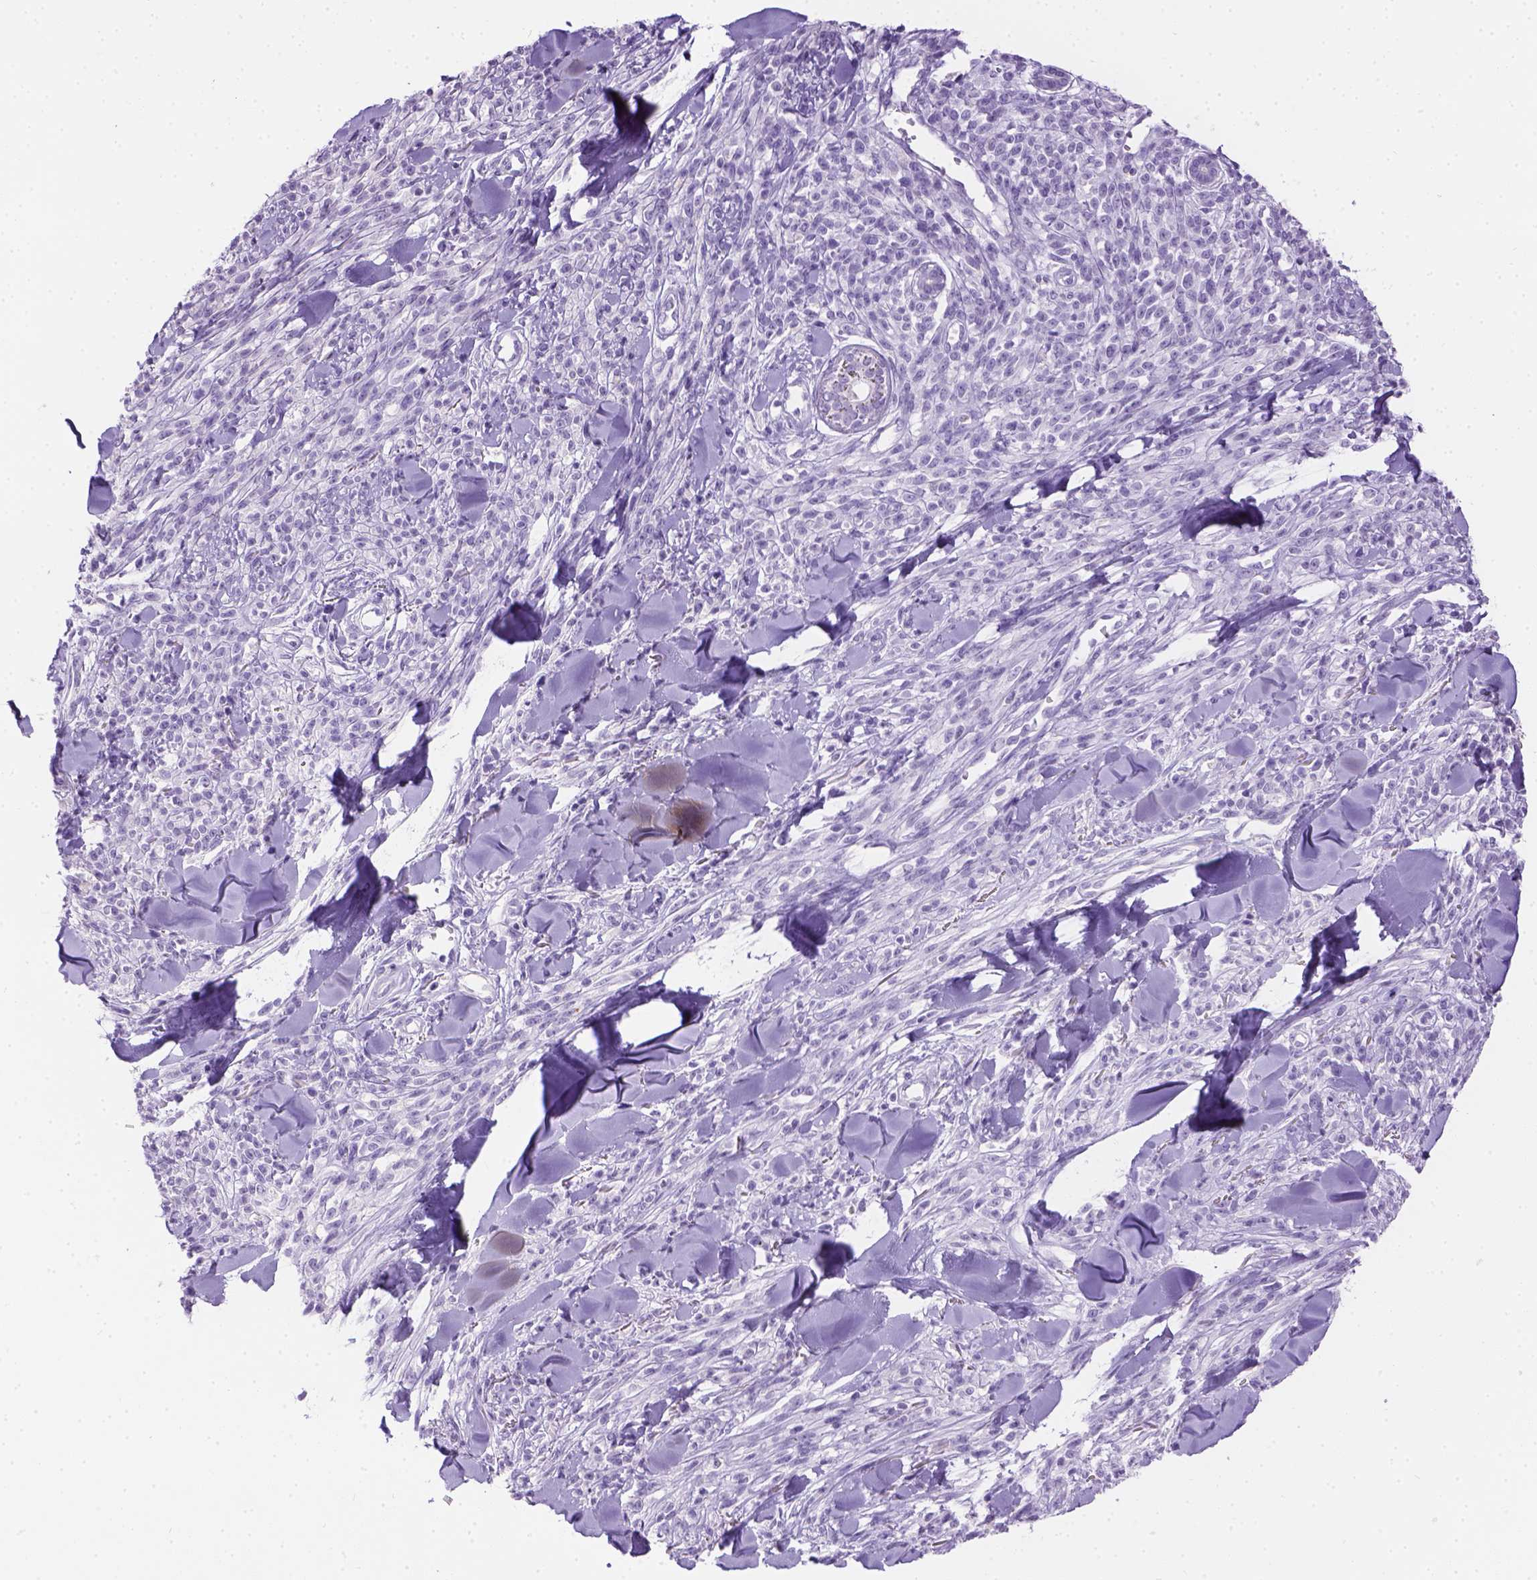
{"staining": {"intensity": "negative", "quantity": "none", "location": "none"}, "tissue": "melanoma", "cell_type": "Tumor cells", "image_type": "cancer", "snomed": [{"axis": "morphology", "description": "Malignant melanoma, NOS"}, {"axis": "topography", "description": "Skin"}, {"axis": "topography", "description": "Skin of trunk"}], "caption": "Human malignant melanoma stained for a protein using immunohistochemistry (IHC) demonstrates no expression in tumor cells.", "gene": "TMEM38A", "patient": {"sex": "male", "age": 74}}